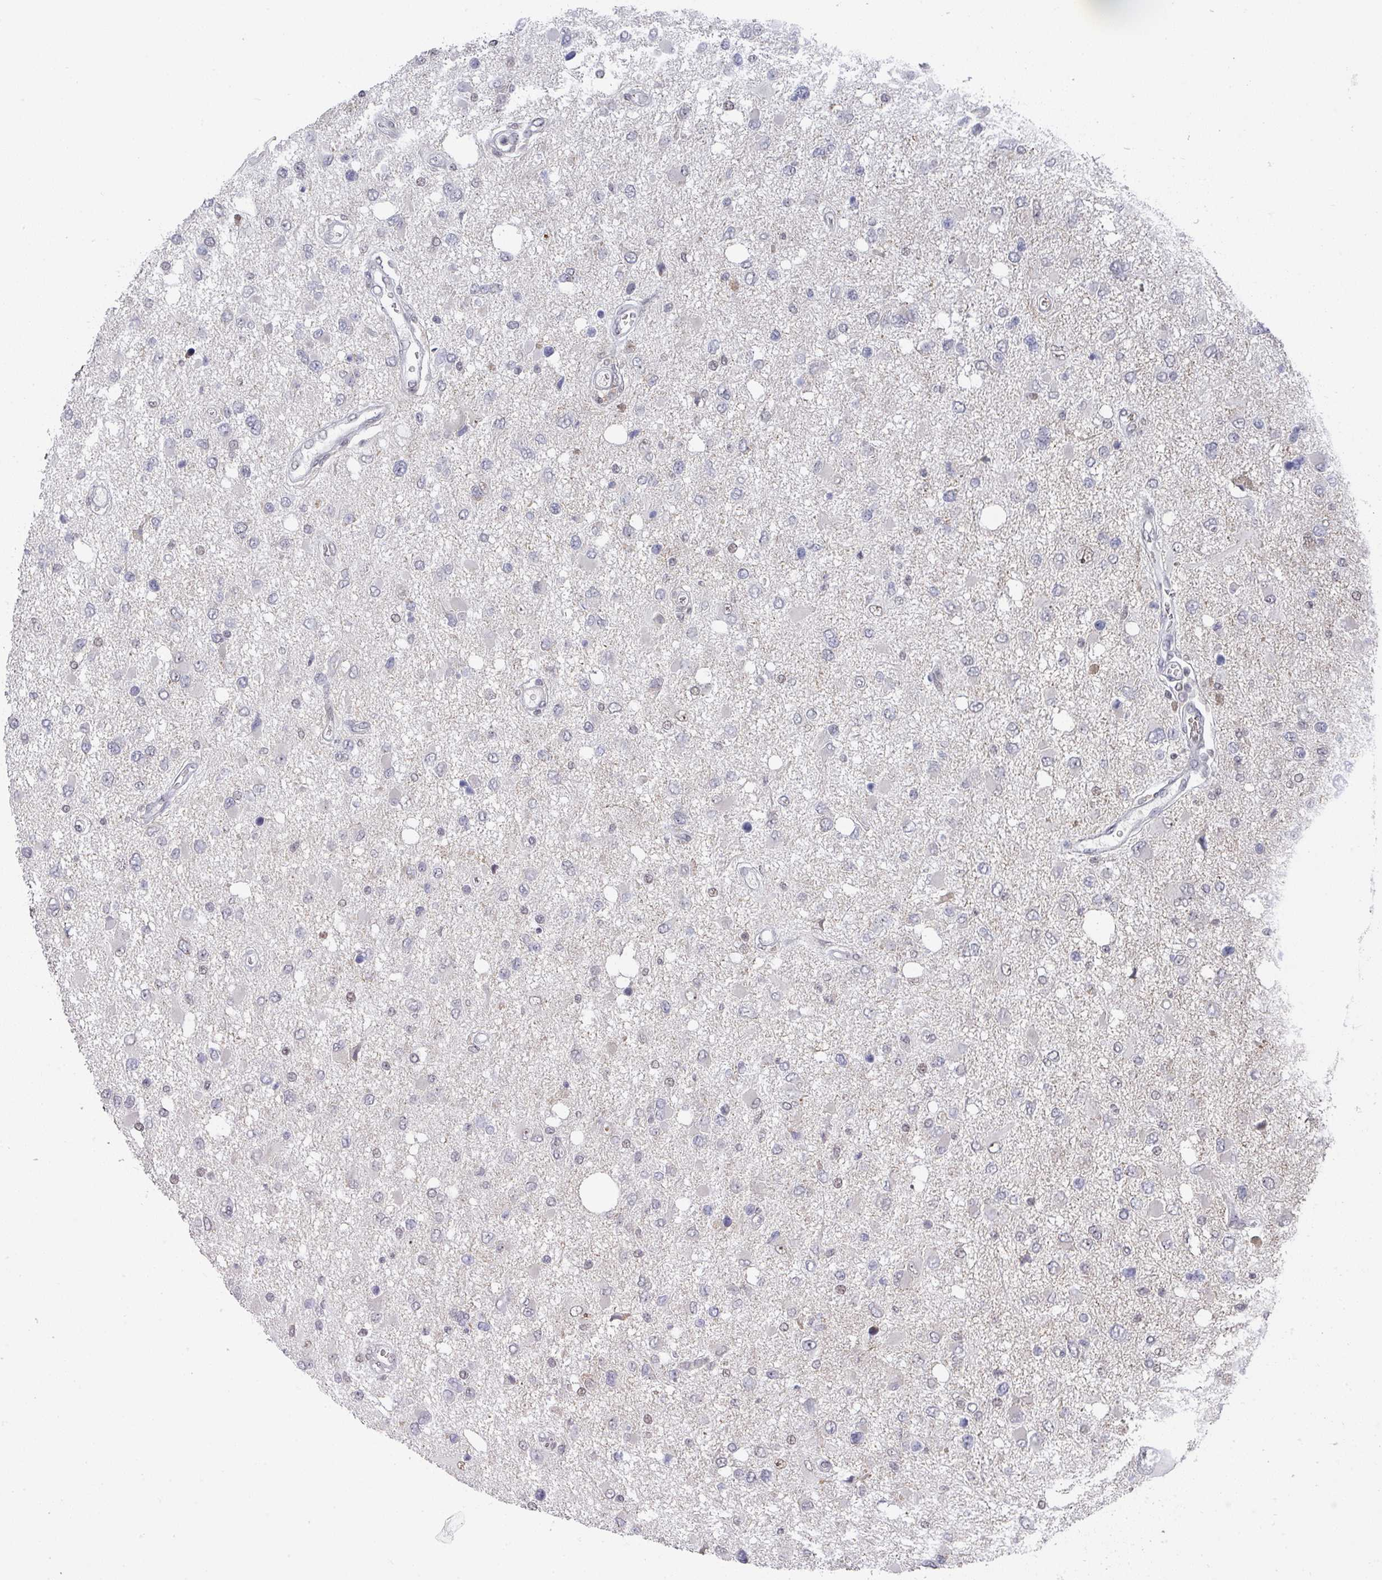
{"staining": {"intensity": "negative", "quantity": "none", "location": "none"}, "tissue": "glioma", "cell_type": "Tumor cells", "image_type": "cancer", "snomed": [{"axis": "morphology", "description": "Glioma, malignant, High grade"}, {"axis": "topography", "description": "Brain"}], "caption": "Immunohistochemistry (IHC) of human glioma demonstrates no staining in tumor cells. (Stains: DAB immunohistochemistry (IHC) with hematoxylin counter stain, Microscopy: brightfield microscopy at high magnification).", "gene": "ZNF654", "patient": {"sex": "male", "age": 53}}